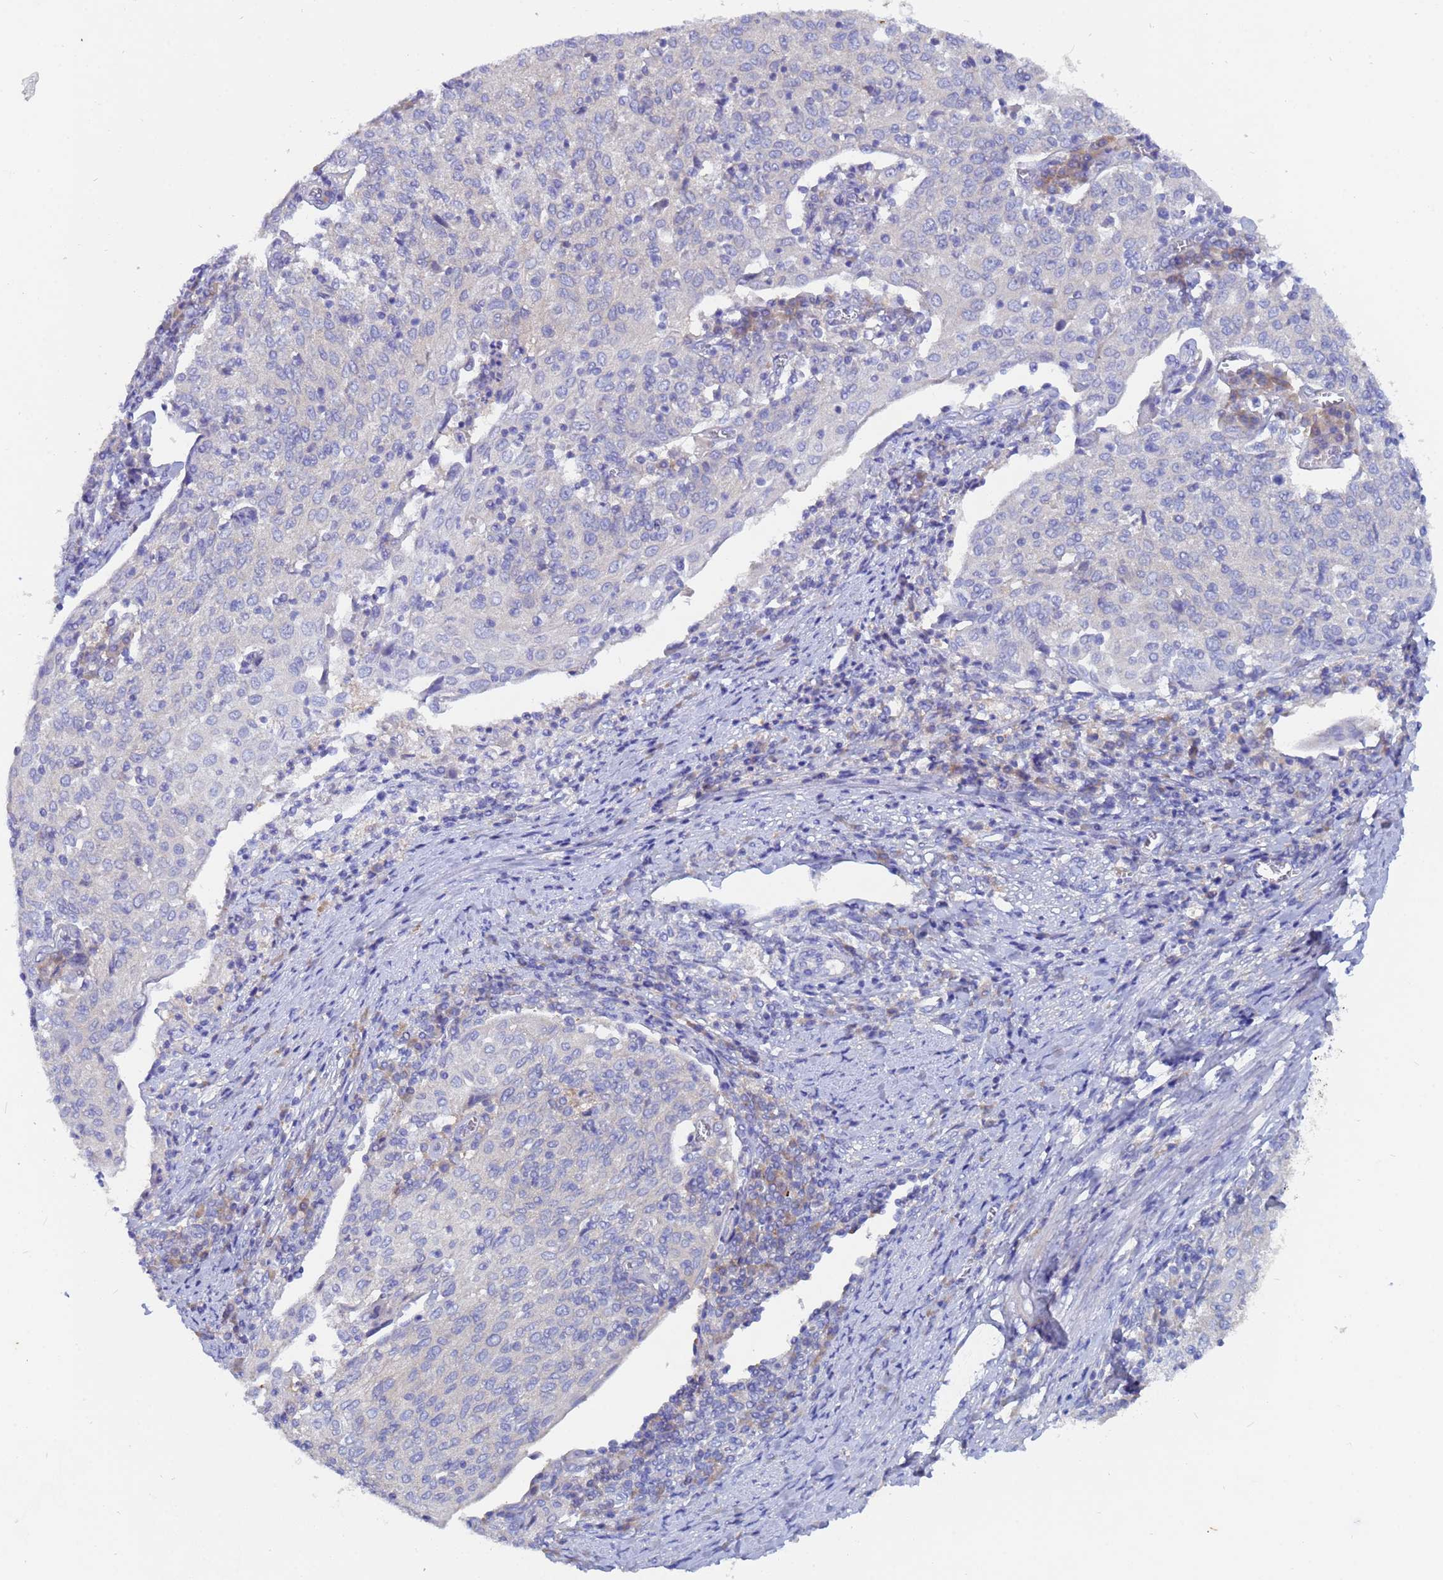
{"staining": {"intensity": "negative", "quantity": "none", "location": "none"}, "tissue": "cervical cancer", "cell_type": "Tumor cells", "image_type": "cancer", "snomed": [{"axis": "morphology", "description": "Squamous cell carcinoma, NOS"}, {"axis": "topography", "description": "Cervix"}], "caption": "This is an immunohistochemistry micrograph of human cervical cancer. There is no positivity in tumor cells.", "gene": "UBE2O", "patient": {"sex": "female", "age": 52}}